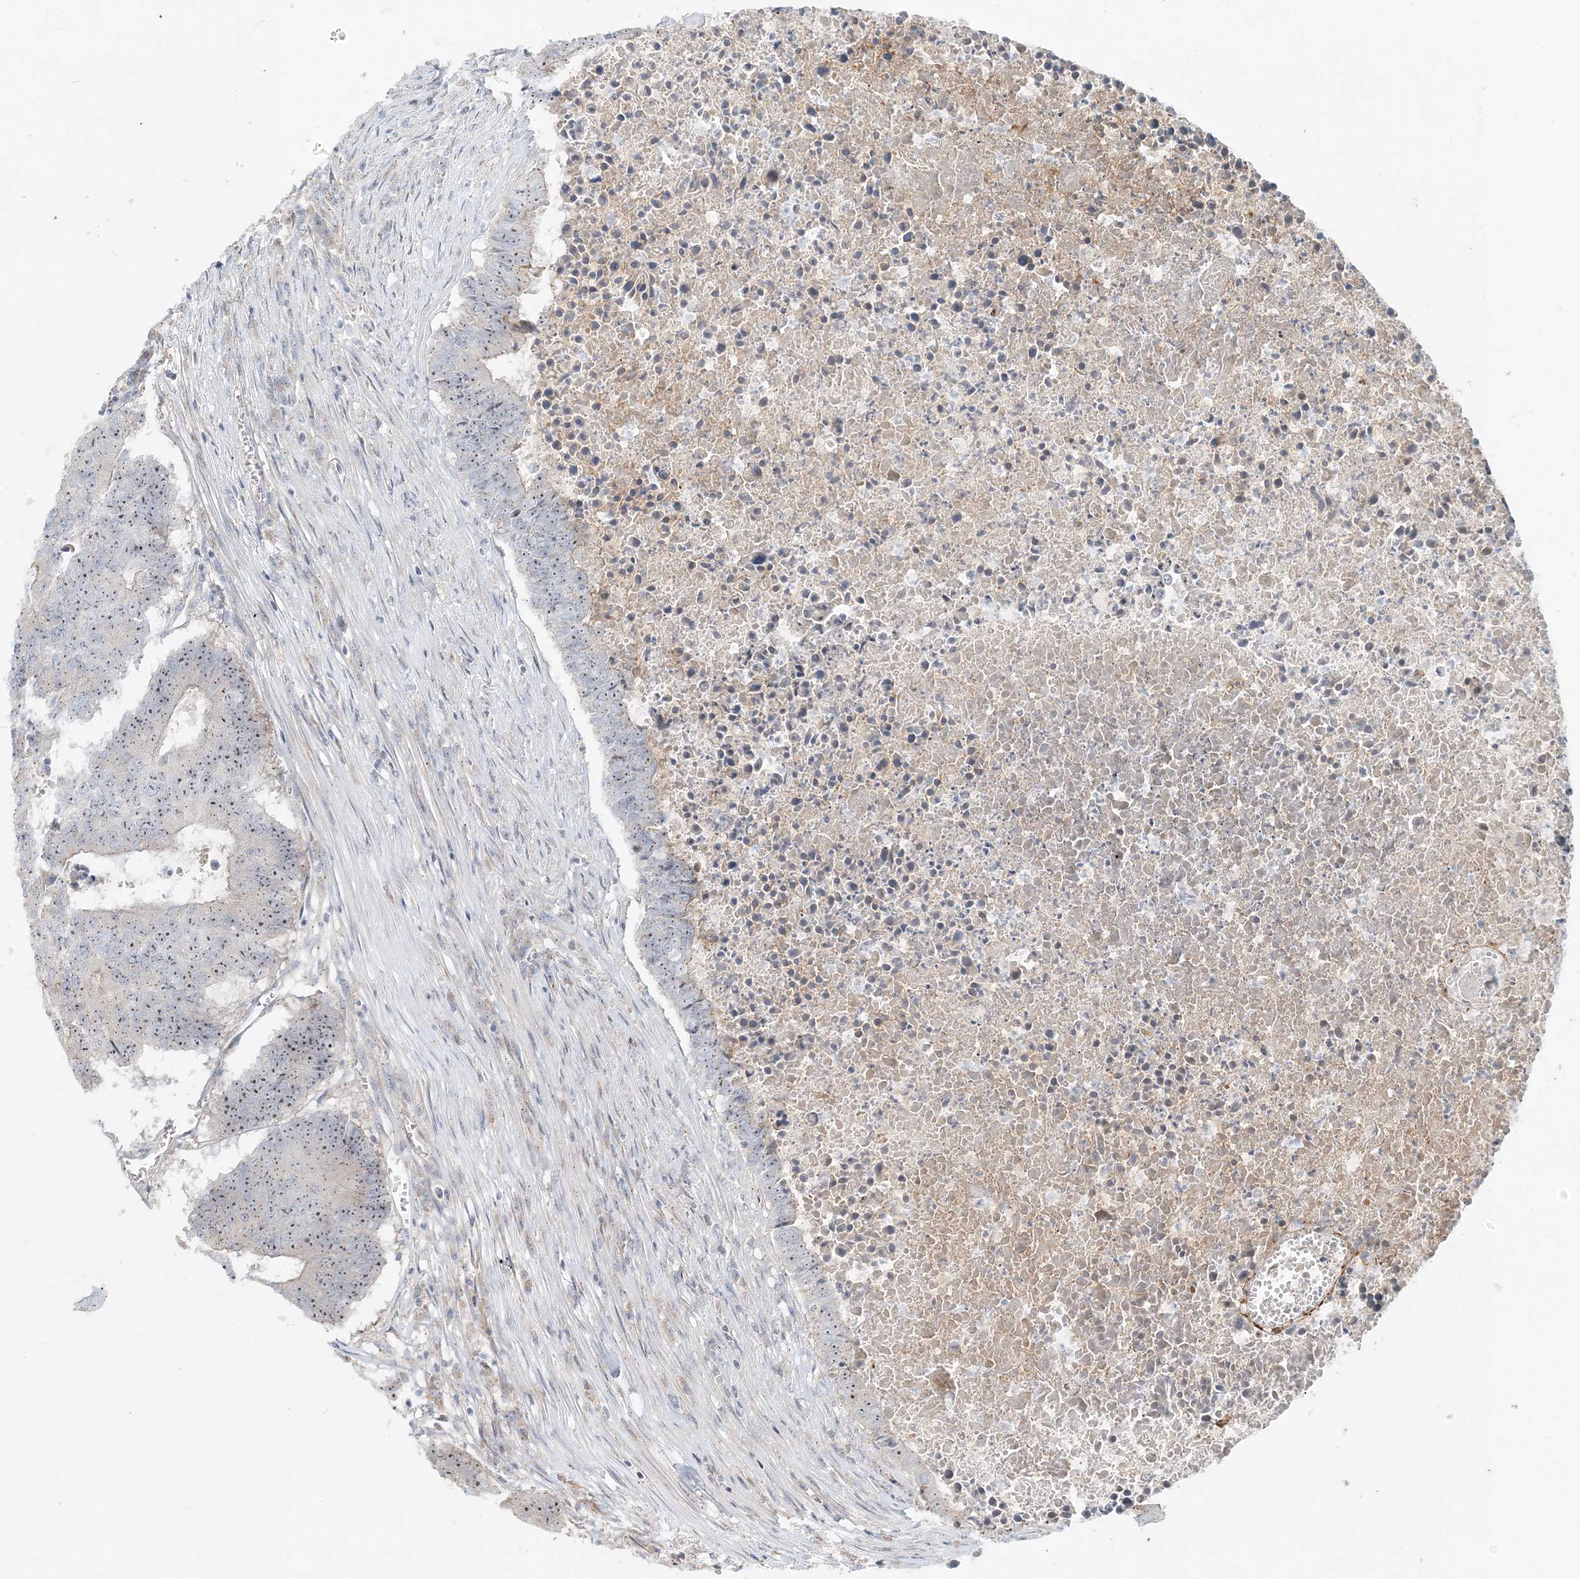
{"staining": {"intensity": "weak", "quantity": ">75%", "location": "nuclear"}, "tissue": "colorectal cancer", "cell_type": "Tumor cells", "image_type": "cancer", "snomed": [{"axis": "morphology", "description": "Adenocarcinoma, NOS"}, {"axis": "topography", "description": "Colon"}], "caption": "A brown stain labels weak nuclear expression of a protein in human colorectal adenocarcinoma tumor cells.", "gene": "CXXC5", "patient": {"sex": "male", "age": 87}}